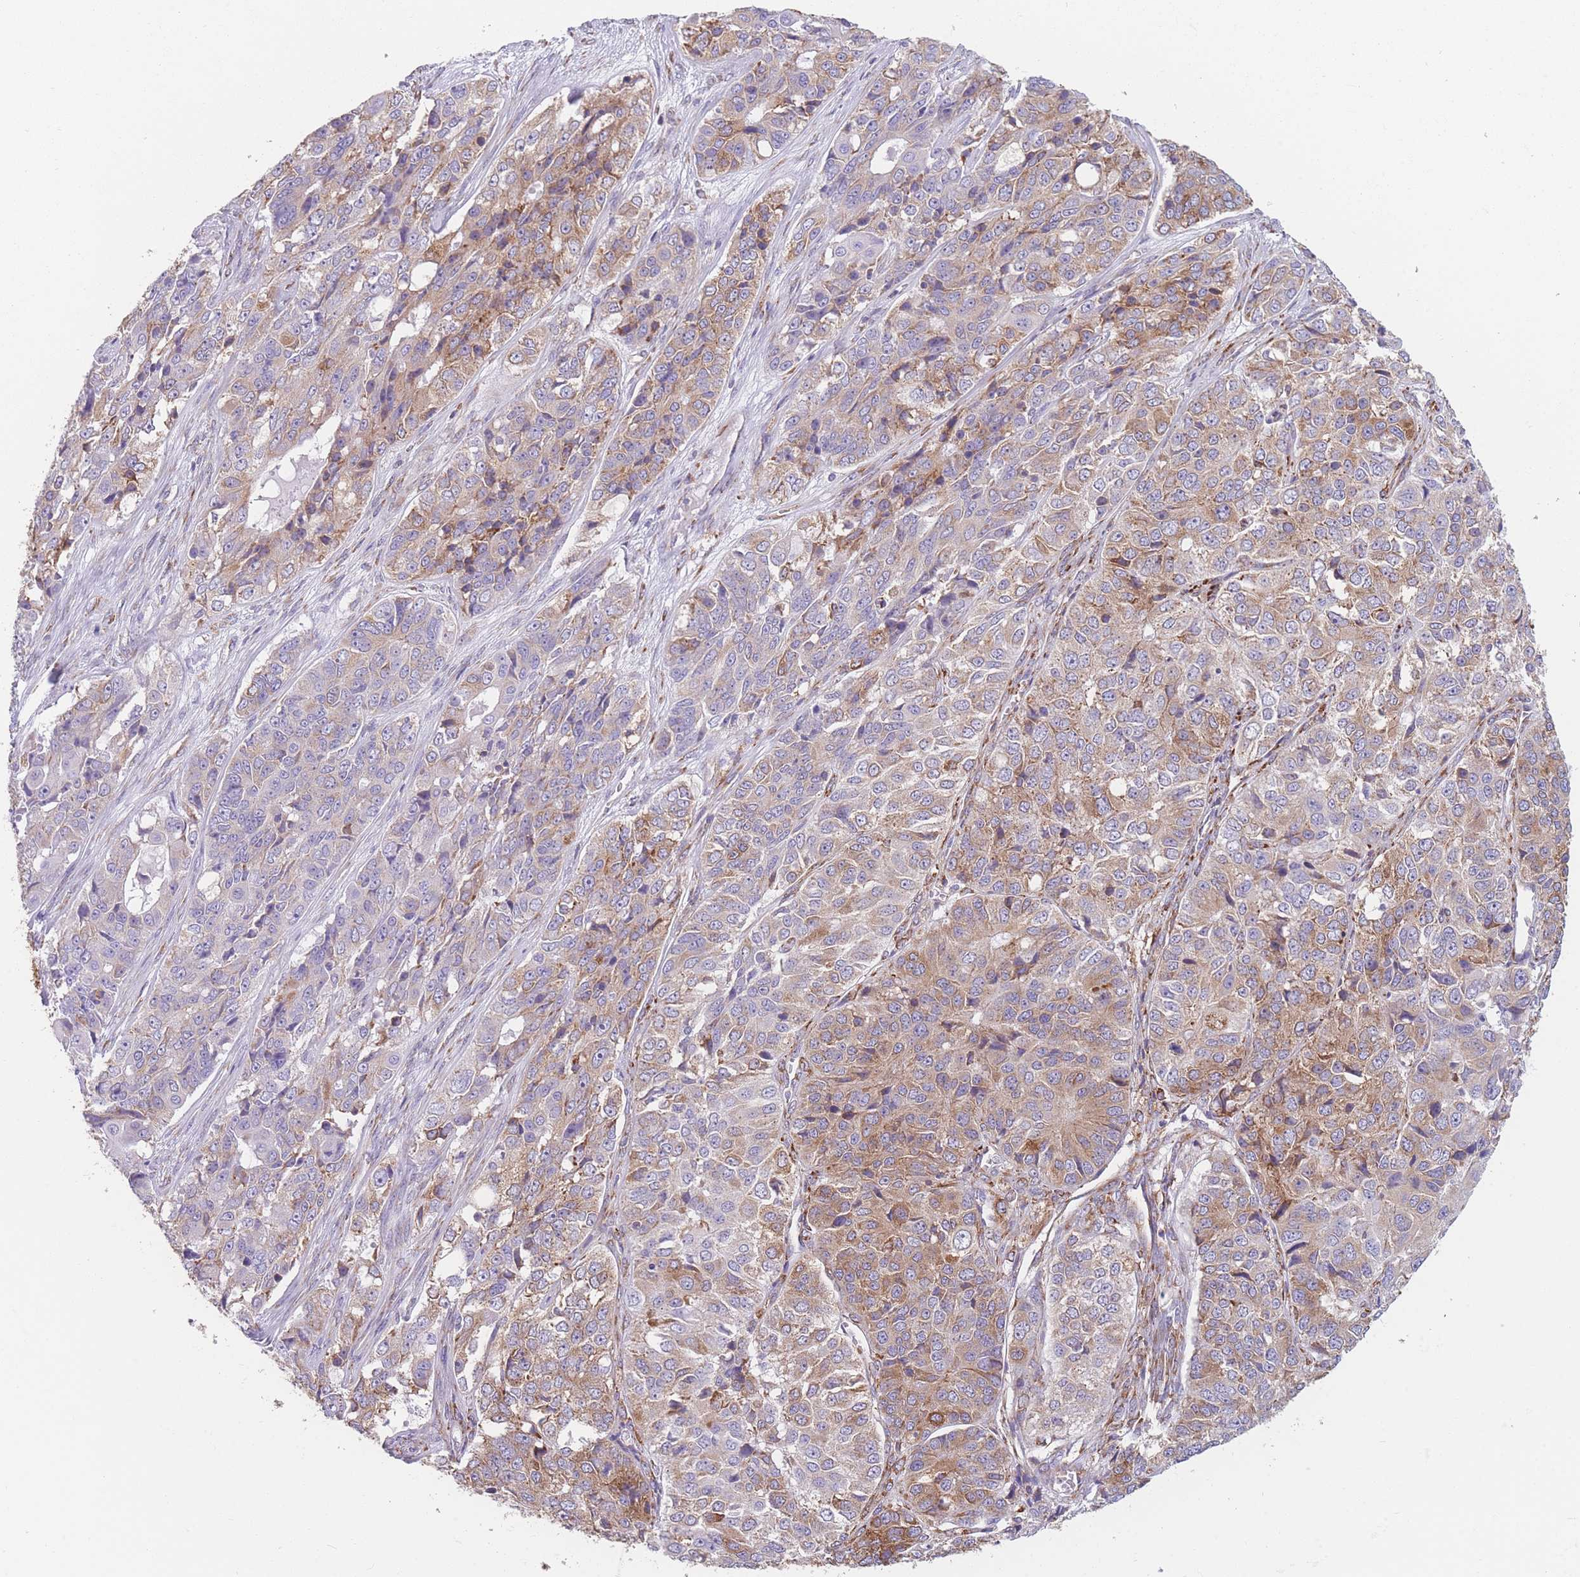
{"staining": {"intensity": "moderate", "quantity": "25%-75%", "location": "cytoplasmic/membranous"}, "tissue": "ovarian cancer", "cell_type": "Tumor cells", "image_type": "cancer", "snomed": [{"axis": "morphology", "description": "Carcinoma, endometroid"}, {"axis": "topography", "description": "Ovary"}], "caption": "High-magnification brightfield microscopy of ovarian cancer stained with DAB (brown) and counterstained with hematoxylin (blue). tumor cells exhibit moderate cytoplasmic/membranous staining is present in about25%-75% of cells.", "gene": "AK9", "patient": {"sex": "female", "age": 51}}